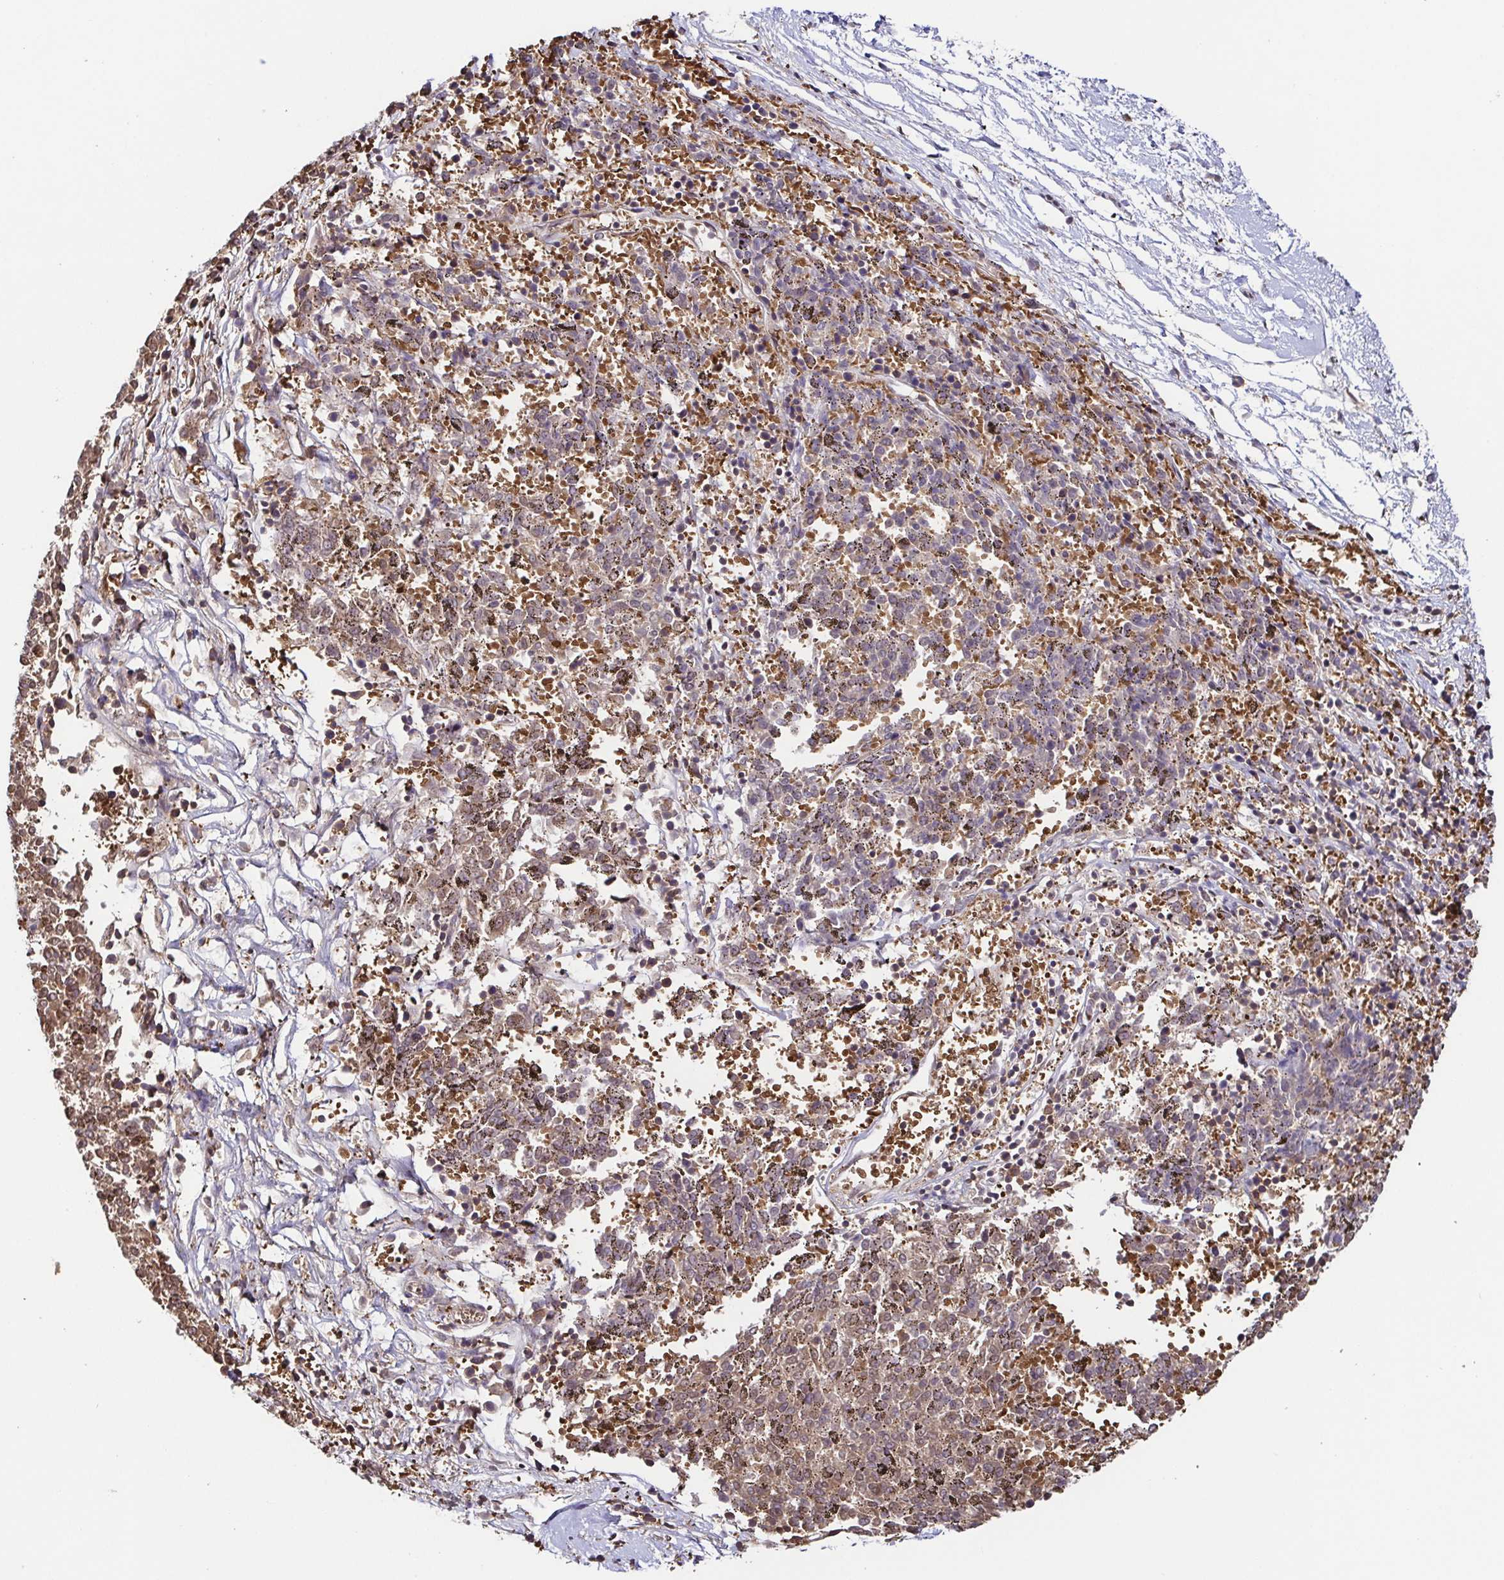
{"staining": {"intensity": "weak", "quantity": ">75%", "location": "cytoplasmic/membranous,nuclear"}, "tissue": "melanoma", "cell_type": "Tumor cells", "image_type": "cancer", "snomed": [{"axis": "morphology", "description": "Malignant melanoma, NOS"}, {"axis": "topography", "description": "Skin"}], "caption": "Melanoma tissue exhibits weak cytoplasmic/membranous and nuclear positivity in approximately >75% of tumor cells, visualized by immunohistochemistry.", "gene": "PSMB9", "patient": {"sex": "female", "age": 72}}